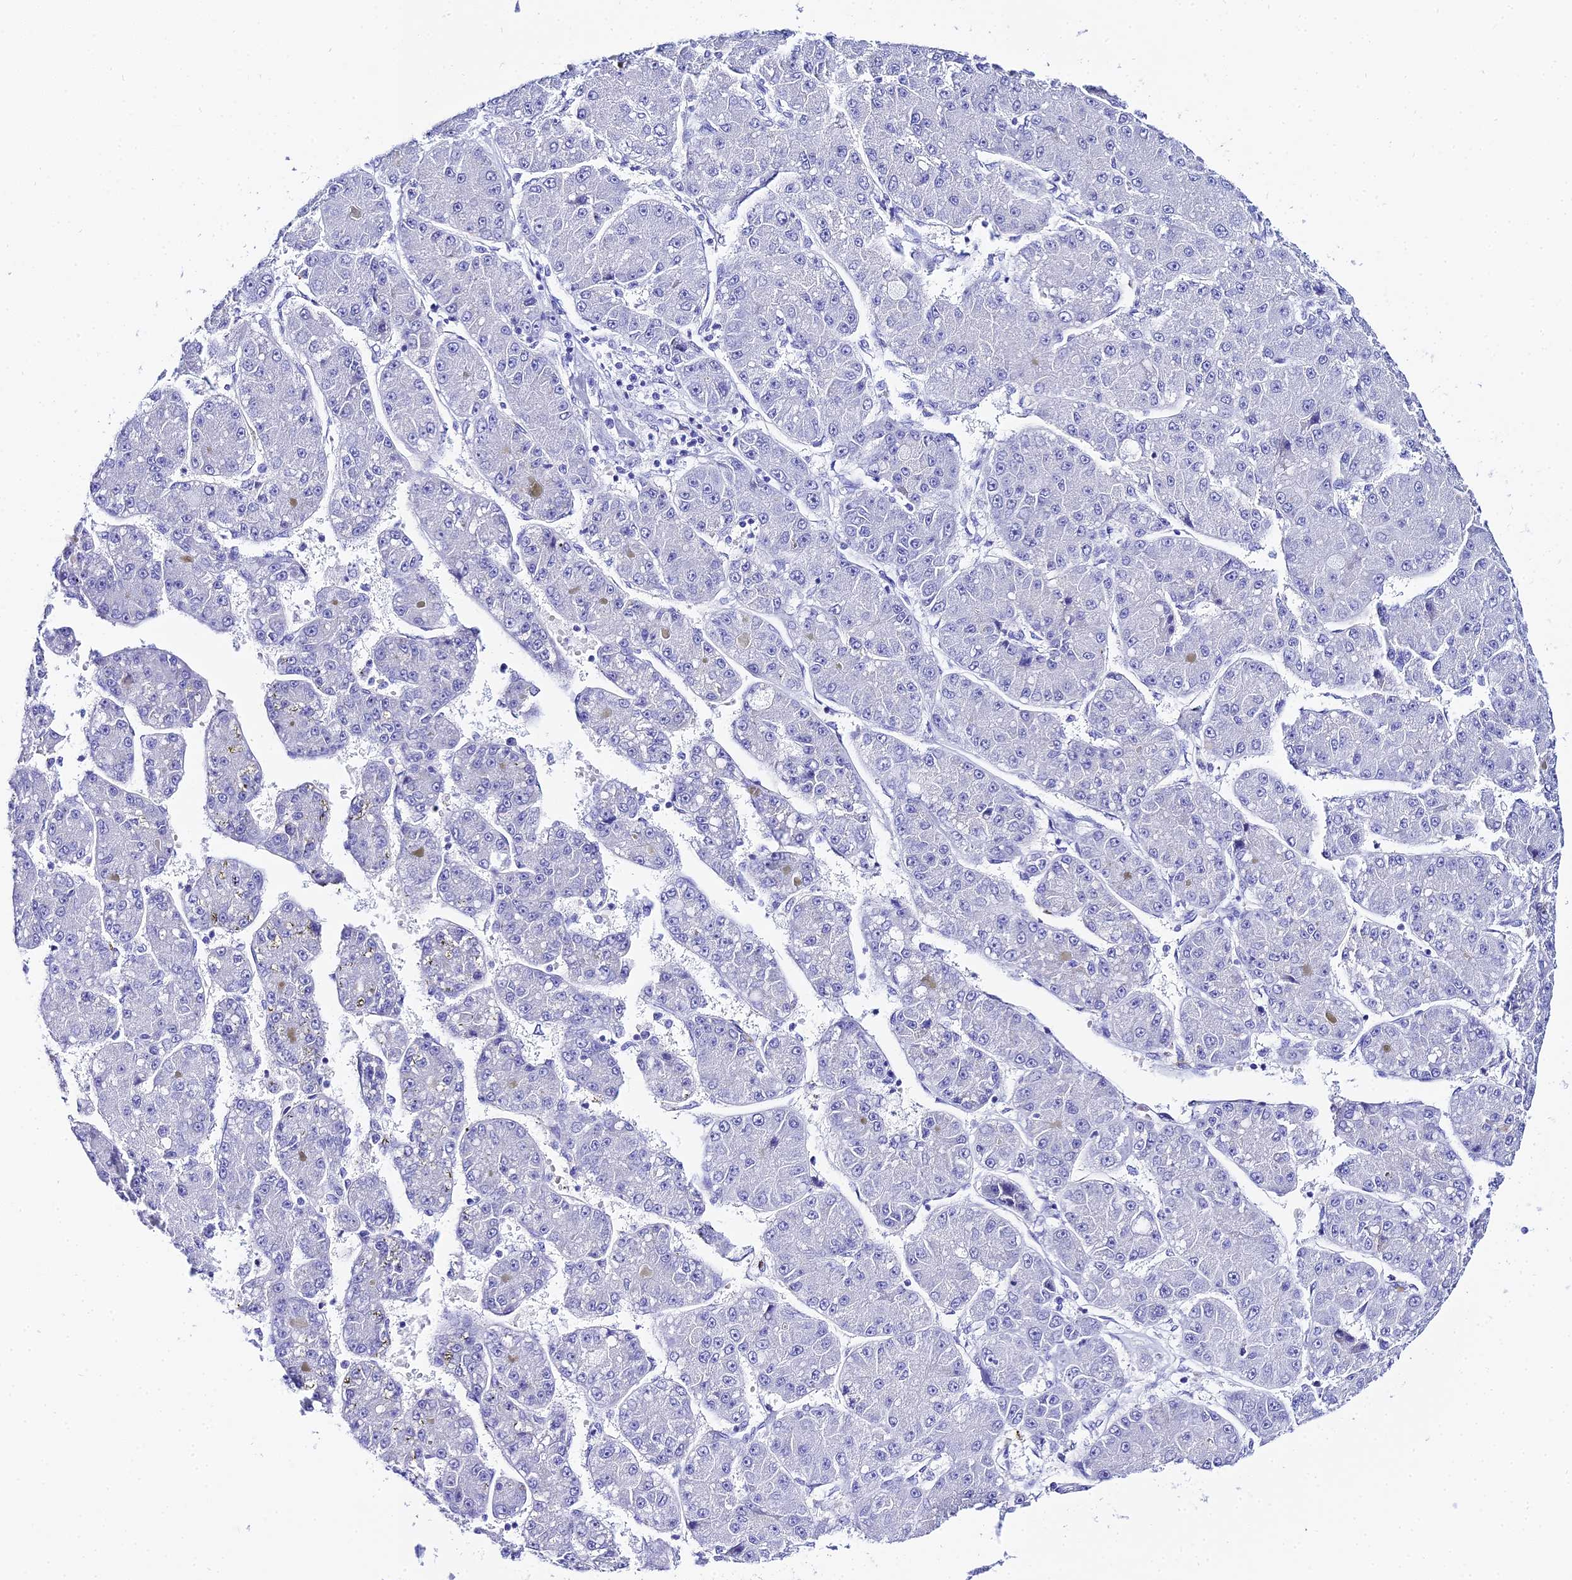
{"staining": {"intensity": "negative", "quantity": "none", "location": "none"}, "tissue": "liver cancer", "cell_type": "Tumor cells", "image_type": "cancer", "snomed": [{"axis": "morphology", "description": "Carcinoma, Hepatocellular, NOS"}, {"axis": "topography", "description": "Liver"}], "caption": "IHC micrograph of liver cancer stained for a protein (brown), which reveals no expression in tumor cells.", "gene": "TRMT44", "patient": {"sex": "male", "age": 67}}